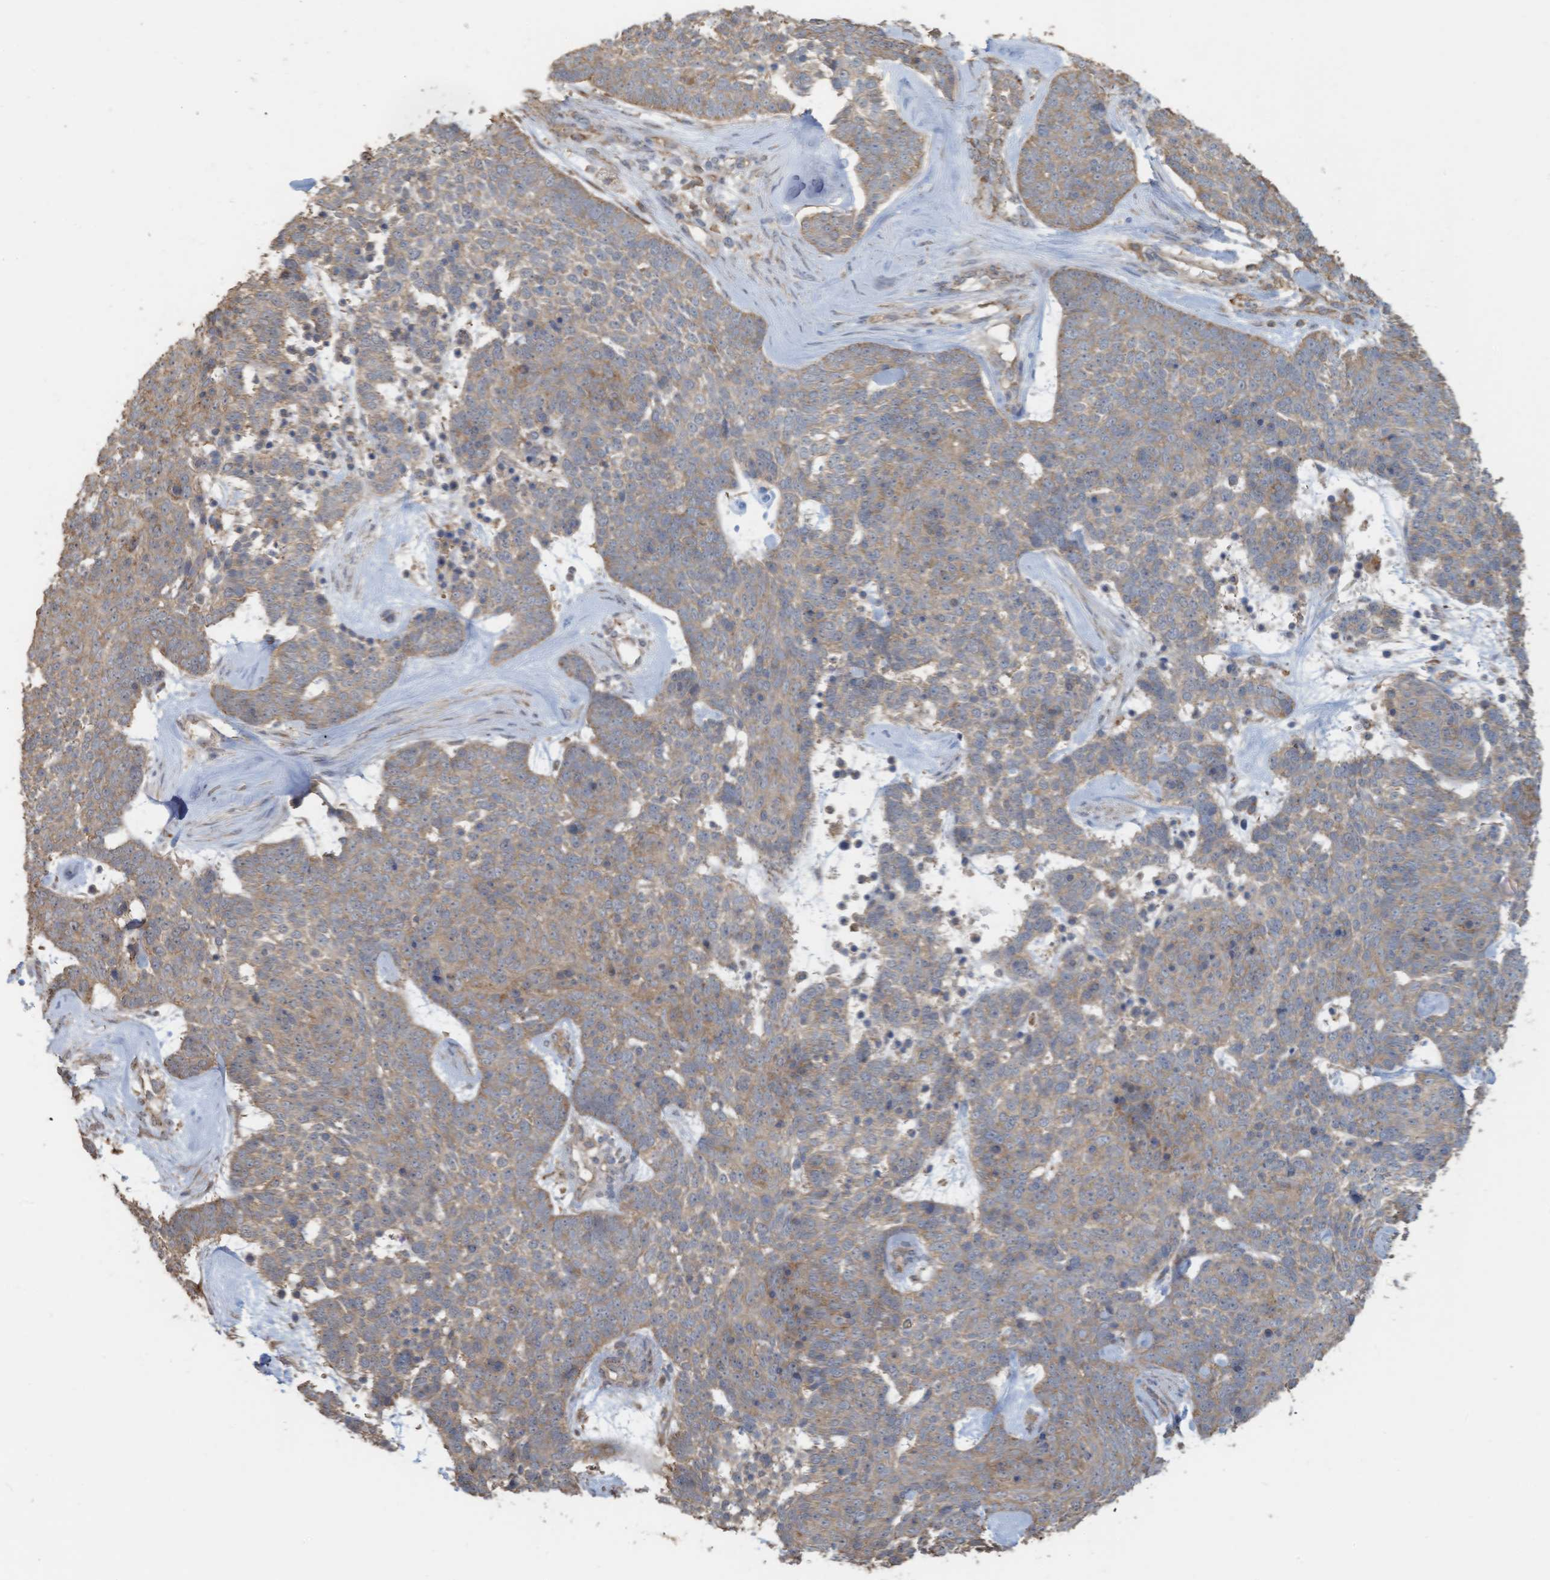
{"staining": {"intensity": "weak", "quantity": ">75%", "location": "cytoplasmic/membranous"}, "tissue": "skin cancer", "cell_type": "Tumor cells", "image_type": "cancer", "snomed": [{"axis": "morphology", "description": "Basal cell carcinoma"}, {"axis": "topography", "description": "Skin"}], "caption": "A brown stain highlights weak cytoplasmic/membranous positivity of a protein in human skin cancer tumor cells.", "gene": "COX10", "patient": {"sex": "female", "age": 81}}